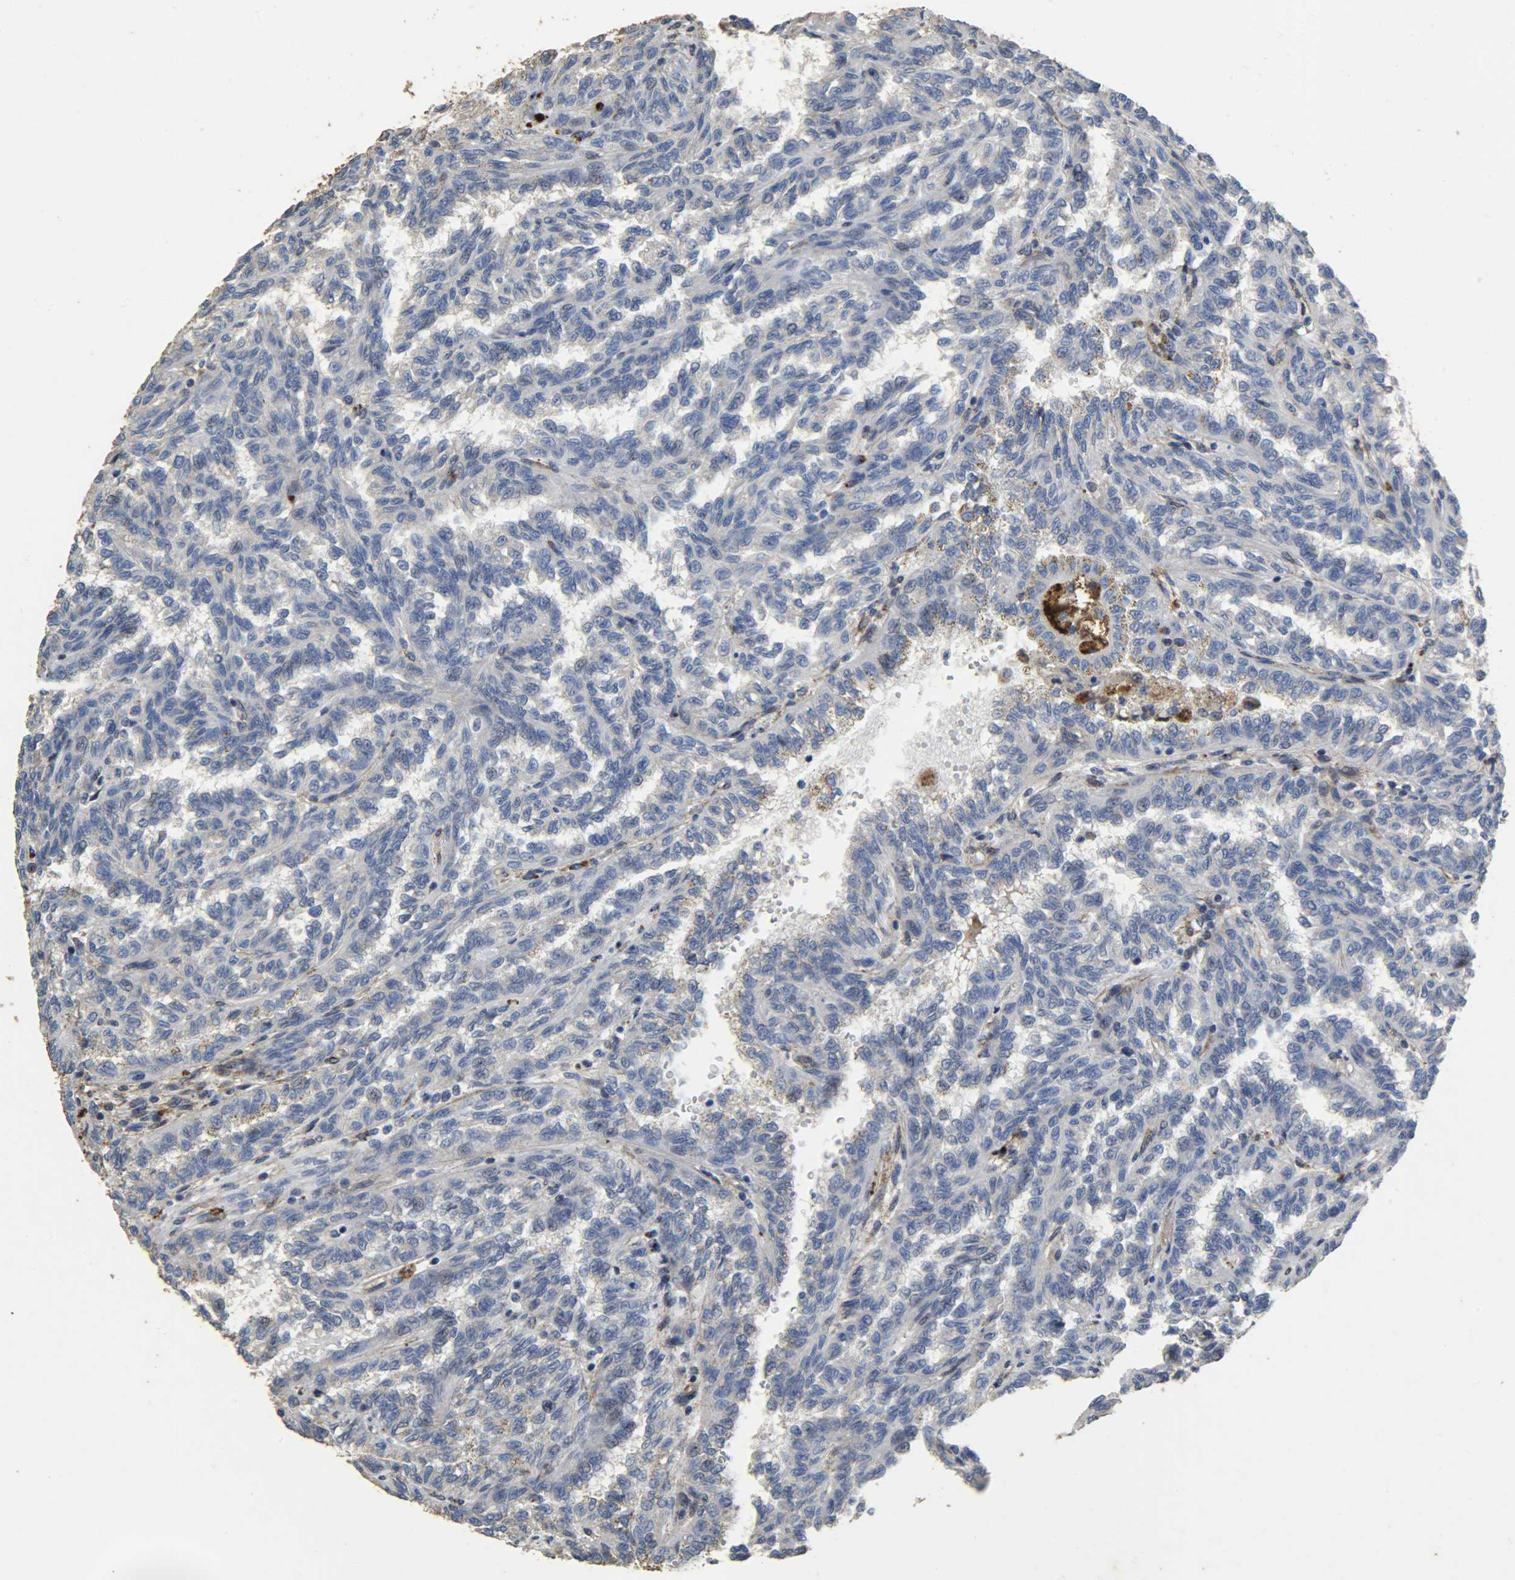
{"staining": {"intensity": "negative", "quantity": "none", "location": "none"}, "tissue": "renal cancer", "cell_type": "Tumor cells", "image_type": "cancer", "snomed": [{"axis": "morphology", "description": "Inflammation, NOS"}, {"axis": "morphology", "description": "Adenocarcinoma, NOS"}, {"axis": "topography", "description": "Kidney"}], "caption": "High power microscopy micrograph of an immunohistochemistry (IHC) image of adenocarcinoma (renal), revealing no significant staining in tumor cells.", "gene": "TPM4", "patient": {"sex": "male", "age": 68}}